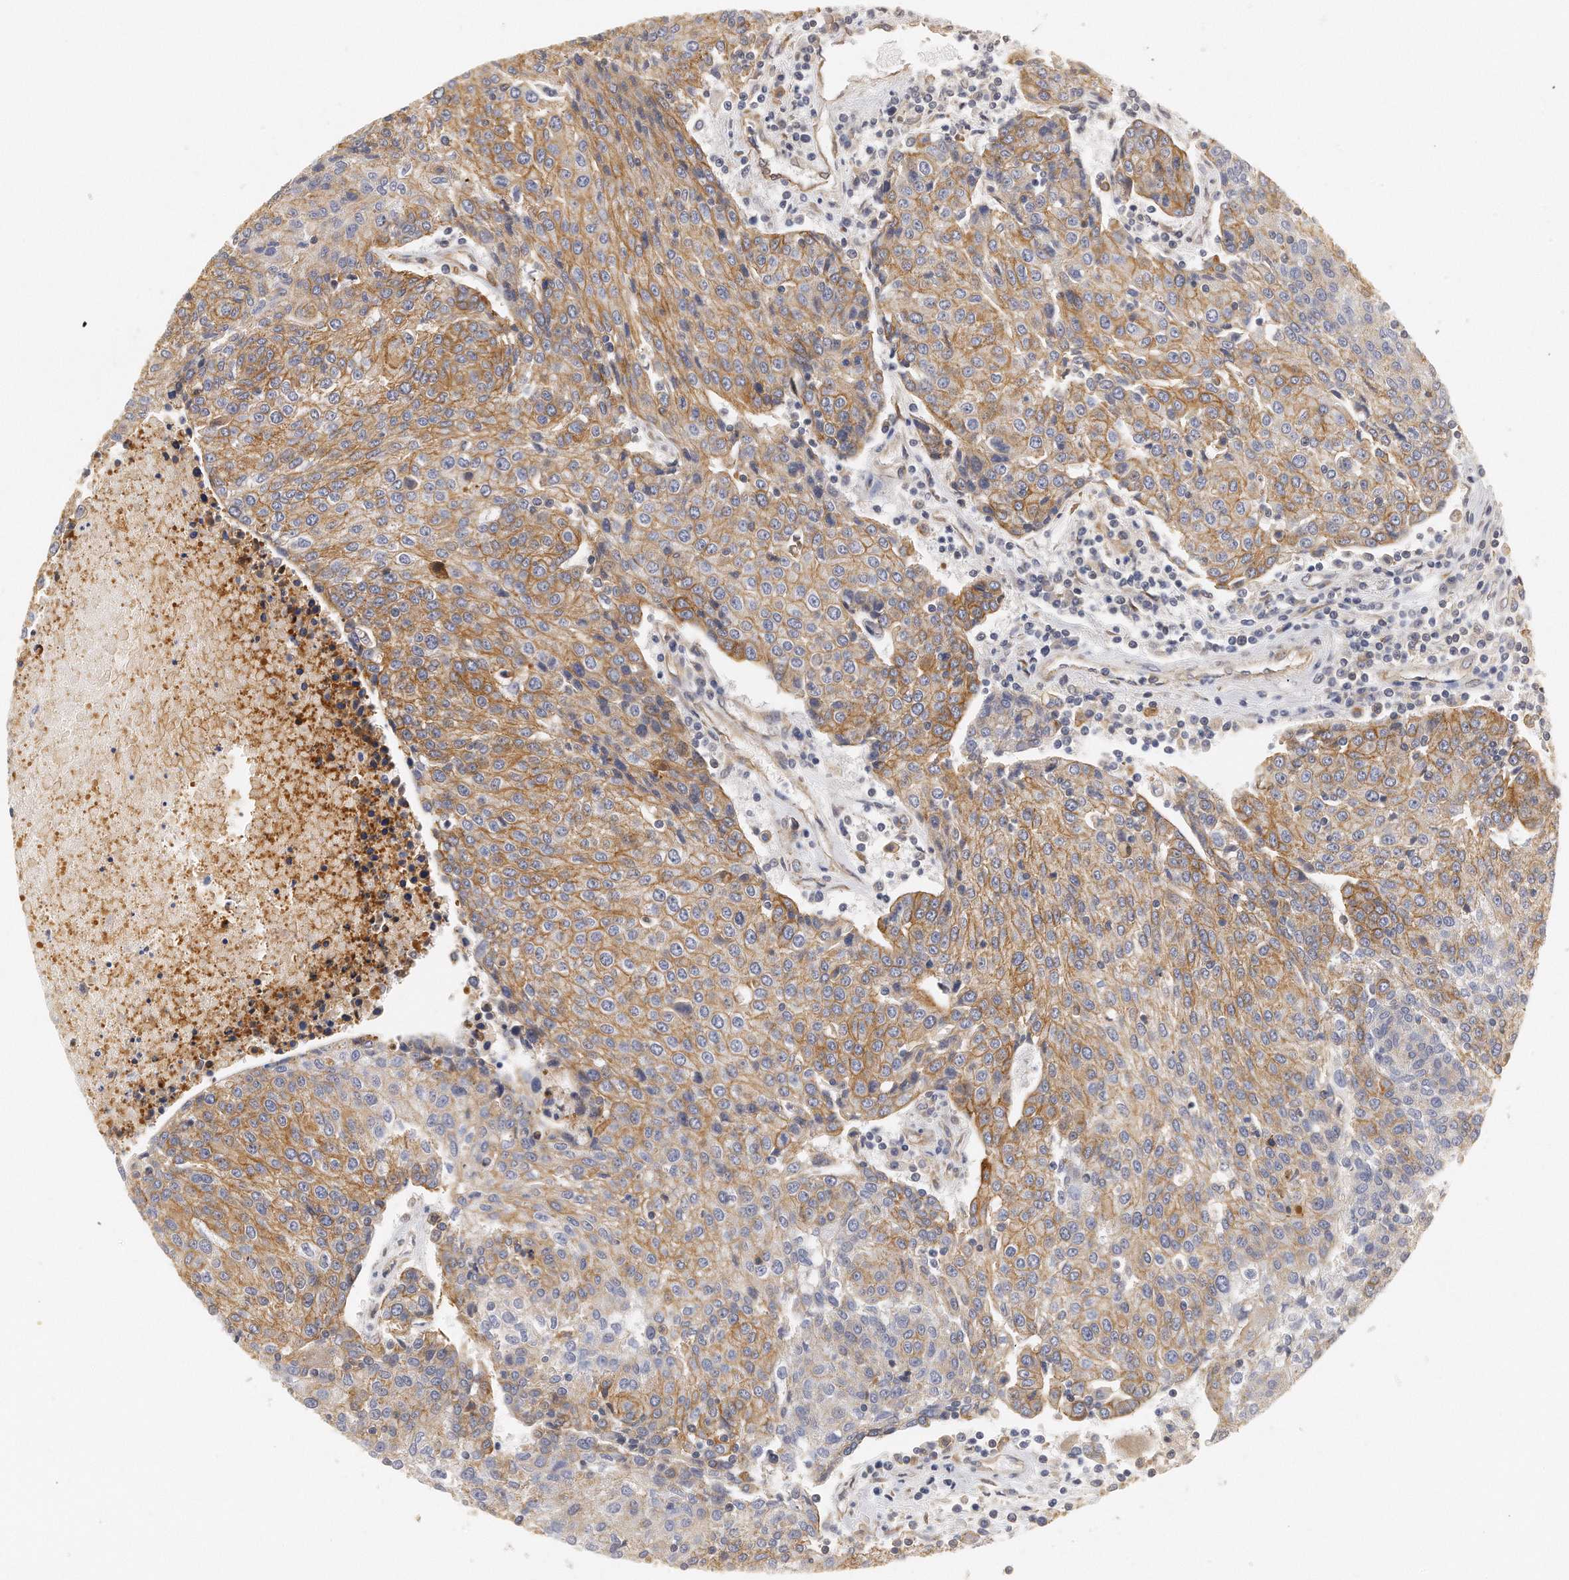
{"staining": {"intensity": "moderate", "quantity": ">75%", "location": "cytoplasmic/membranous"}, "tissue": "urothelial cancer", "cell_type": "Tumor cells", "image_type": "cancer", "snomed": [{"axis": "morphology", "description": "Urothelial carcinoma, High grade"}, {"axis": "topography", "description": "Urinary bladder"}], "caption": "Urothelial cancer tissue demonstrates moderate cytoplasmic/membranous expression in about >75% of tumor cells", "gene": "CHST7", "patient": {"sex": "female", "age": 85}}